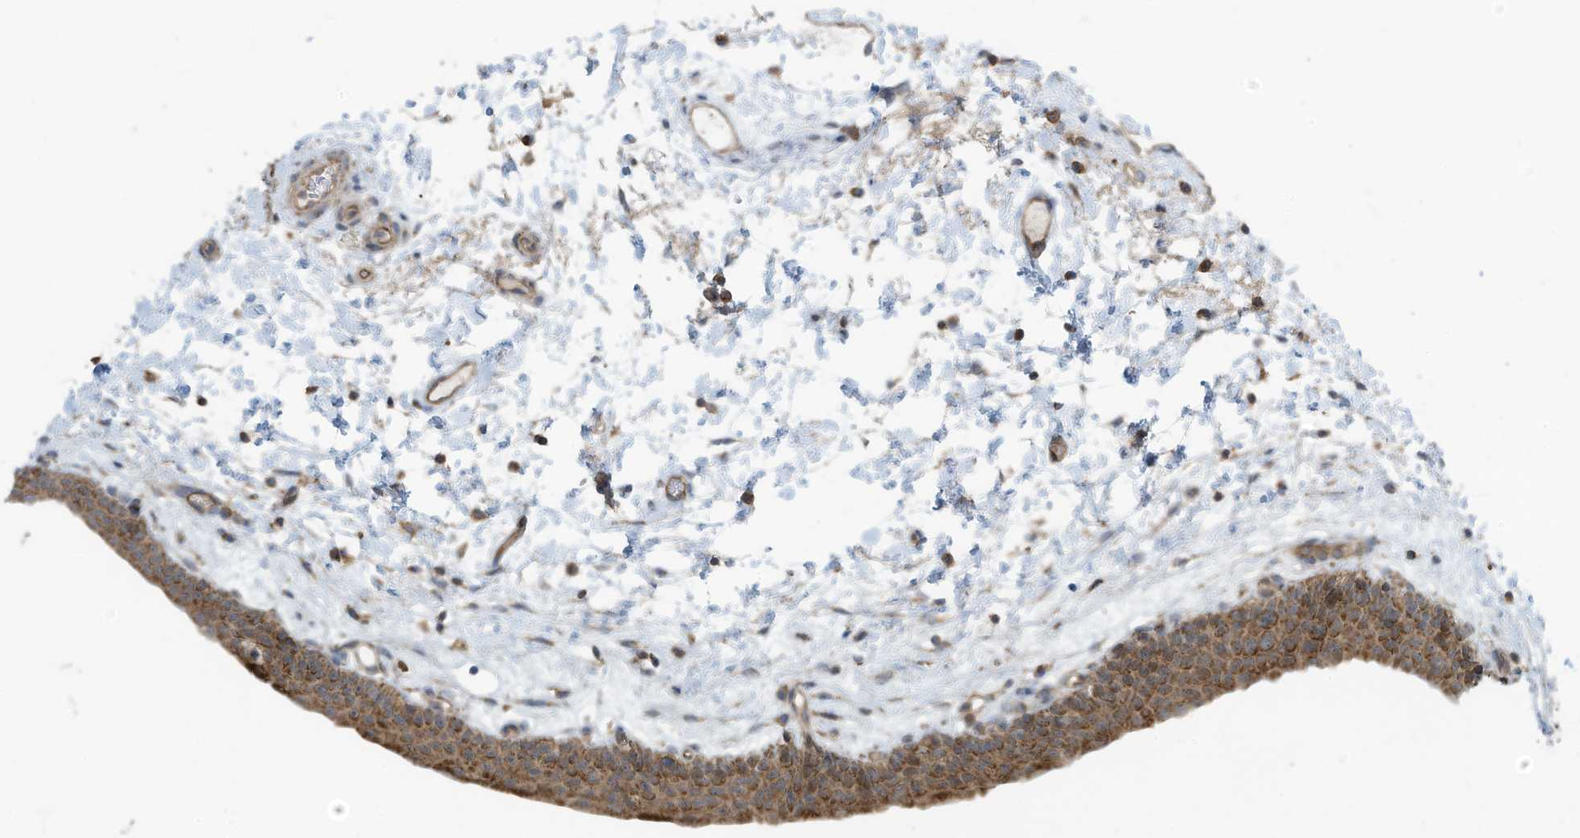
{"staining": {"intensity": "moderate", "quantity": ">75%", "location": "cytoplasmic/membranous"}, "tissue": "urinary bladder", "cell_type": "Urothelial cells", "image_type": "normal", "snomed": [{"axis": "morphology", "description": "Normal tissue, NOS"}, {"axis": "topography", "description": "Urinary bladder"}], "caption": "IHC staining of normal urinary bladder, which shows medium levels of moderate cytoplasmic/membranous positivity in approximately >75% of urothelial cells indicating moderate cytoplasmic/membranous protein staining. The staining was performed using DAB (brown) for protein detection and nuclei were counterstained in hematoxylin (blue).", "gene": "METTL6", "patient": {"sex": "male", "age": 83}}